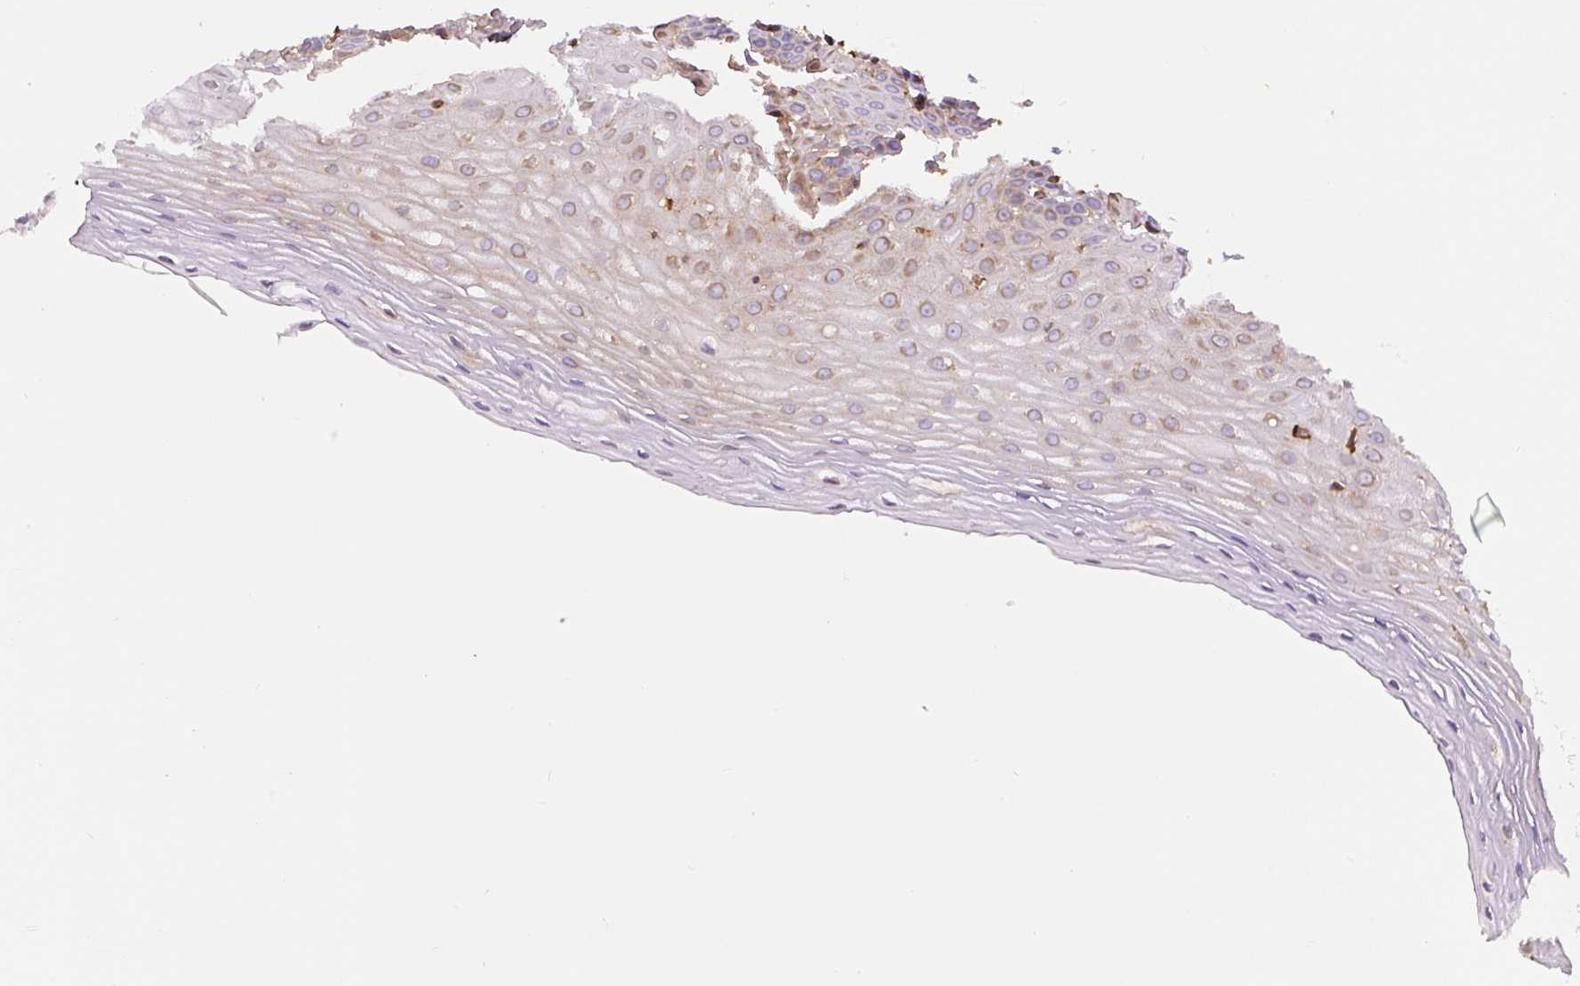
{"staining": {"intensity": "moderate", "quantity": ">75%", "location": "cytoplasmic/membranous"}, "tissue": "cervix", "cell_type": "Glandular cells", "image_type": "normal", "snomed": [{"axis": "morphology", "description": "Normal tissue, NOS"}, {"axis": "topography", "description": "Cervix"}], "caption": "Immunohistochemical staining of normal human cervix shows medium levels of moderate cytoplasmic/membranous staining in about >75% of glandular cells.", "gene": "DNM2", "patient": {"sex": "female", "age": 36}}